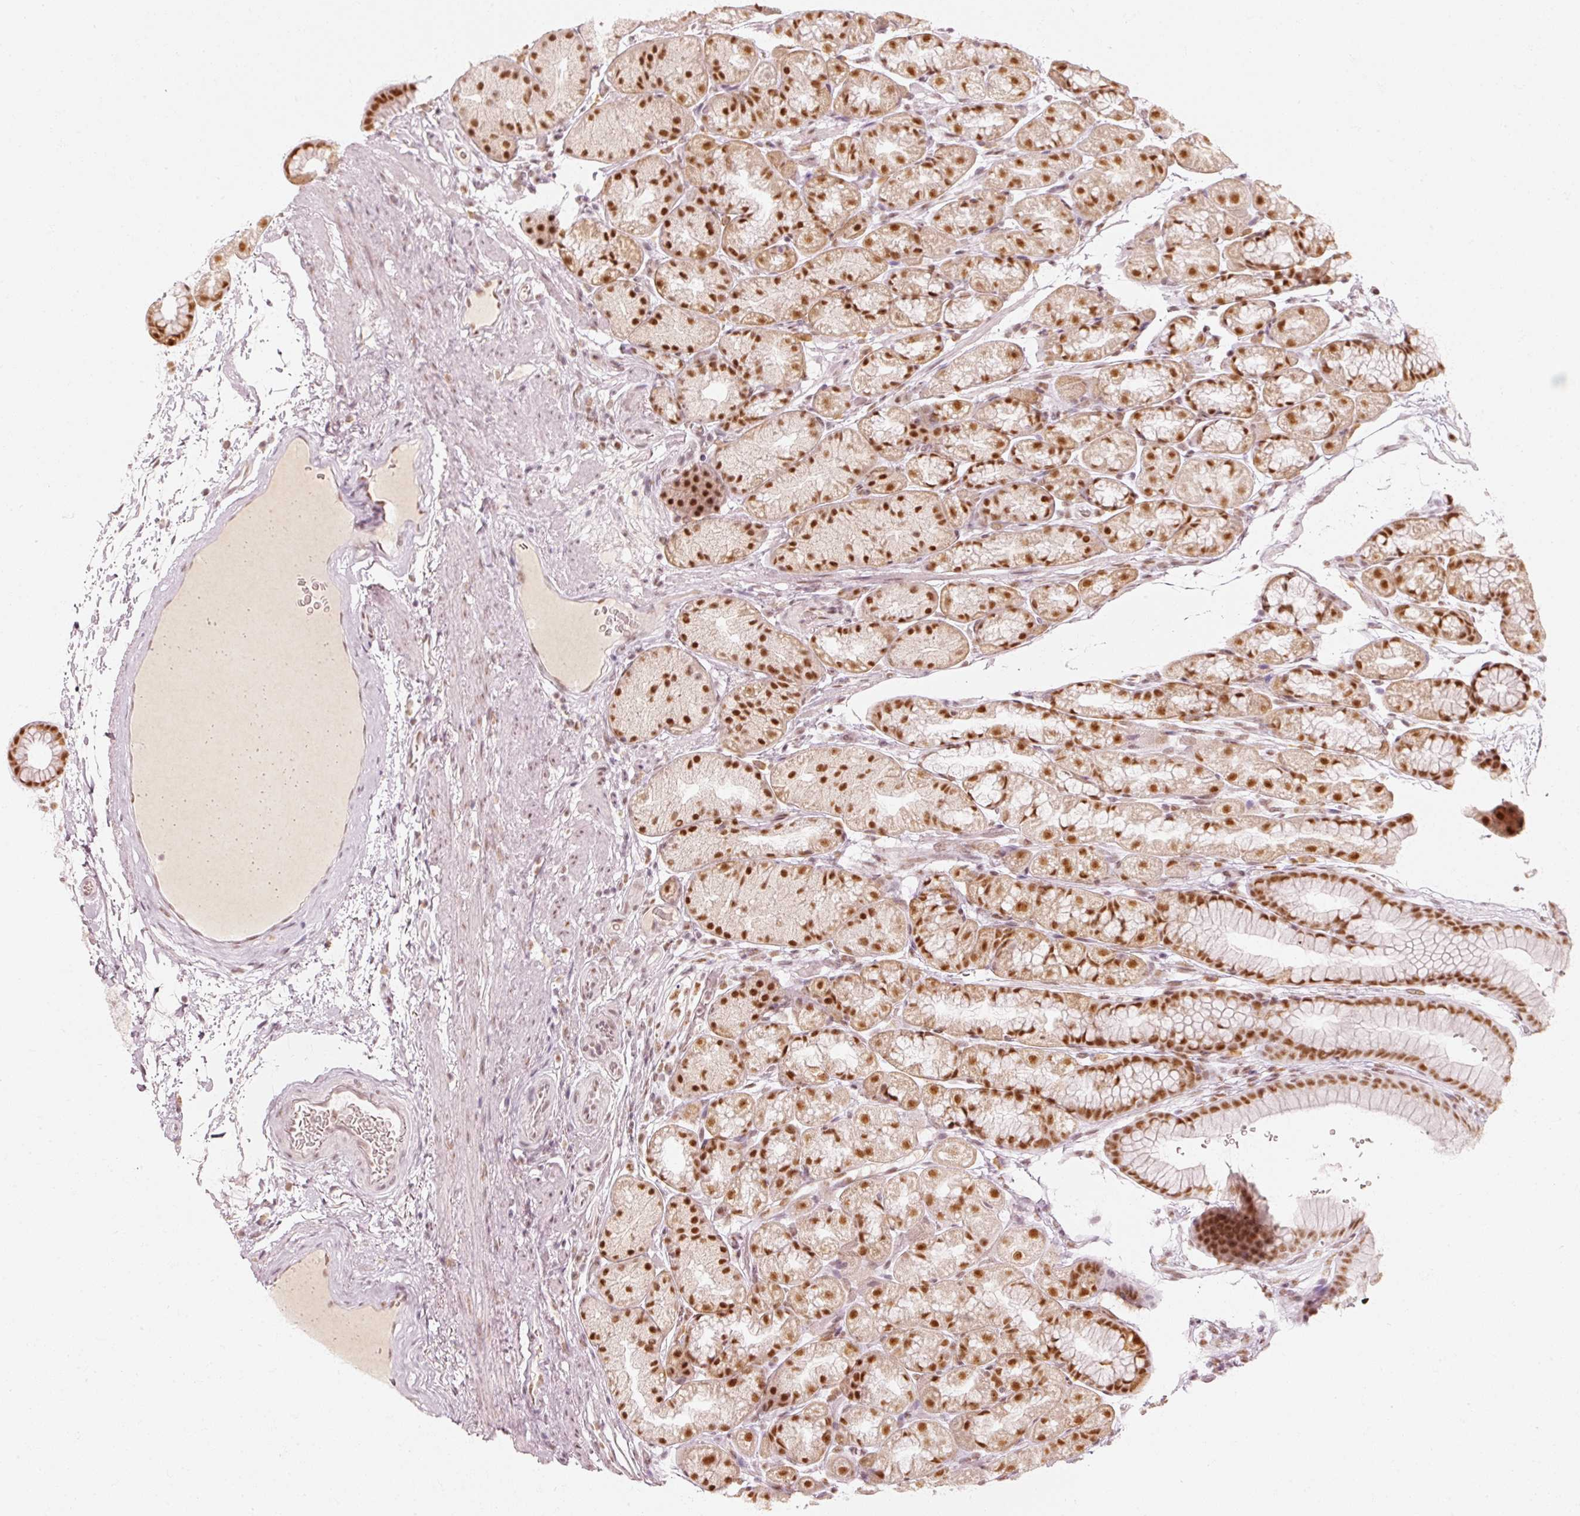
{"staining": {"intensity": "moderate", "quantity": ">75%", "location": "cytoplasmic/membranous"}, "tissue": "stomach", "cell_type": "Glandular cells", "image_type": "normal", "snomed": [{"axis": "morphology", "description": "Normal tissue, NOS"}, {"axis": "topography", "description": "Stomach, lower"}], "caption": "IHC of unremarkable stomach demonstrates medium levels of moderate cytoplasmic/membranous staining in approximately >75% of glandular cells.", "gene": "PPP1R10", "patient": {"sex": "male", "age": 67}}